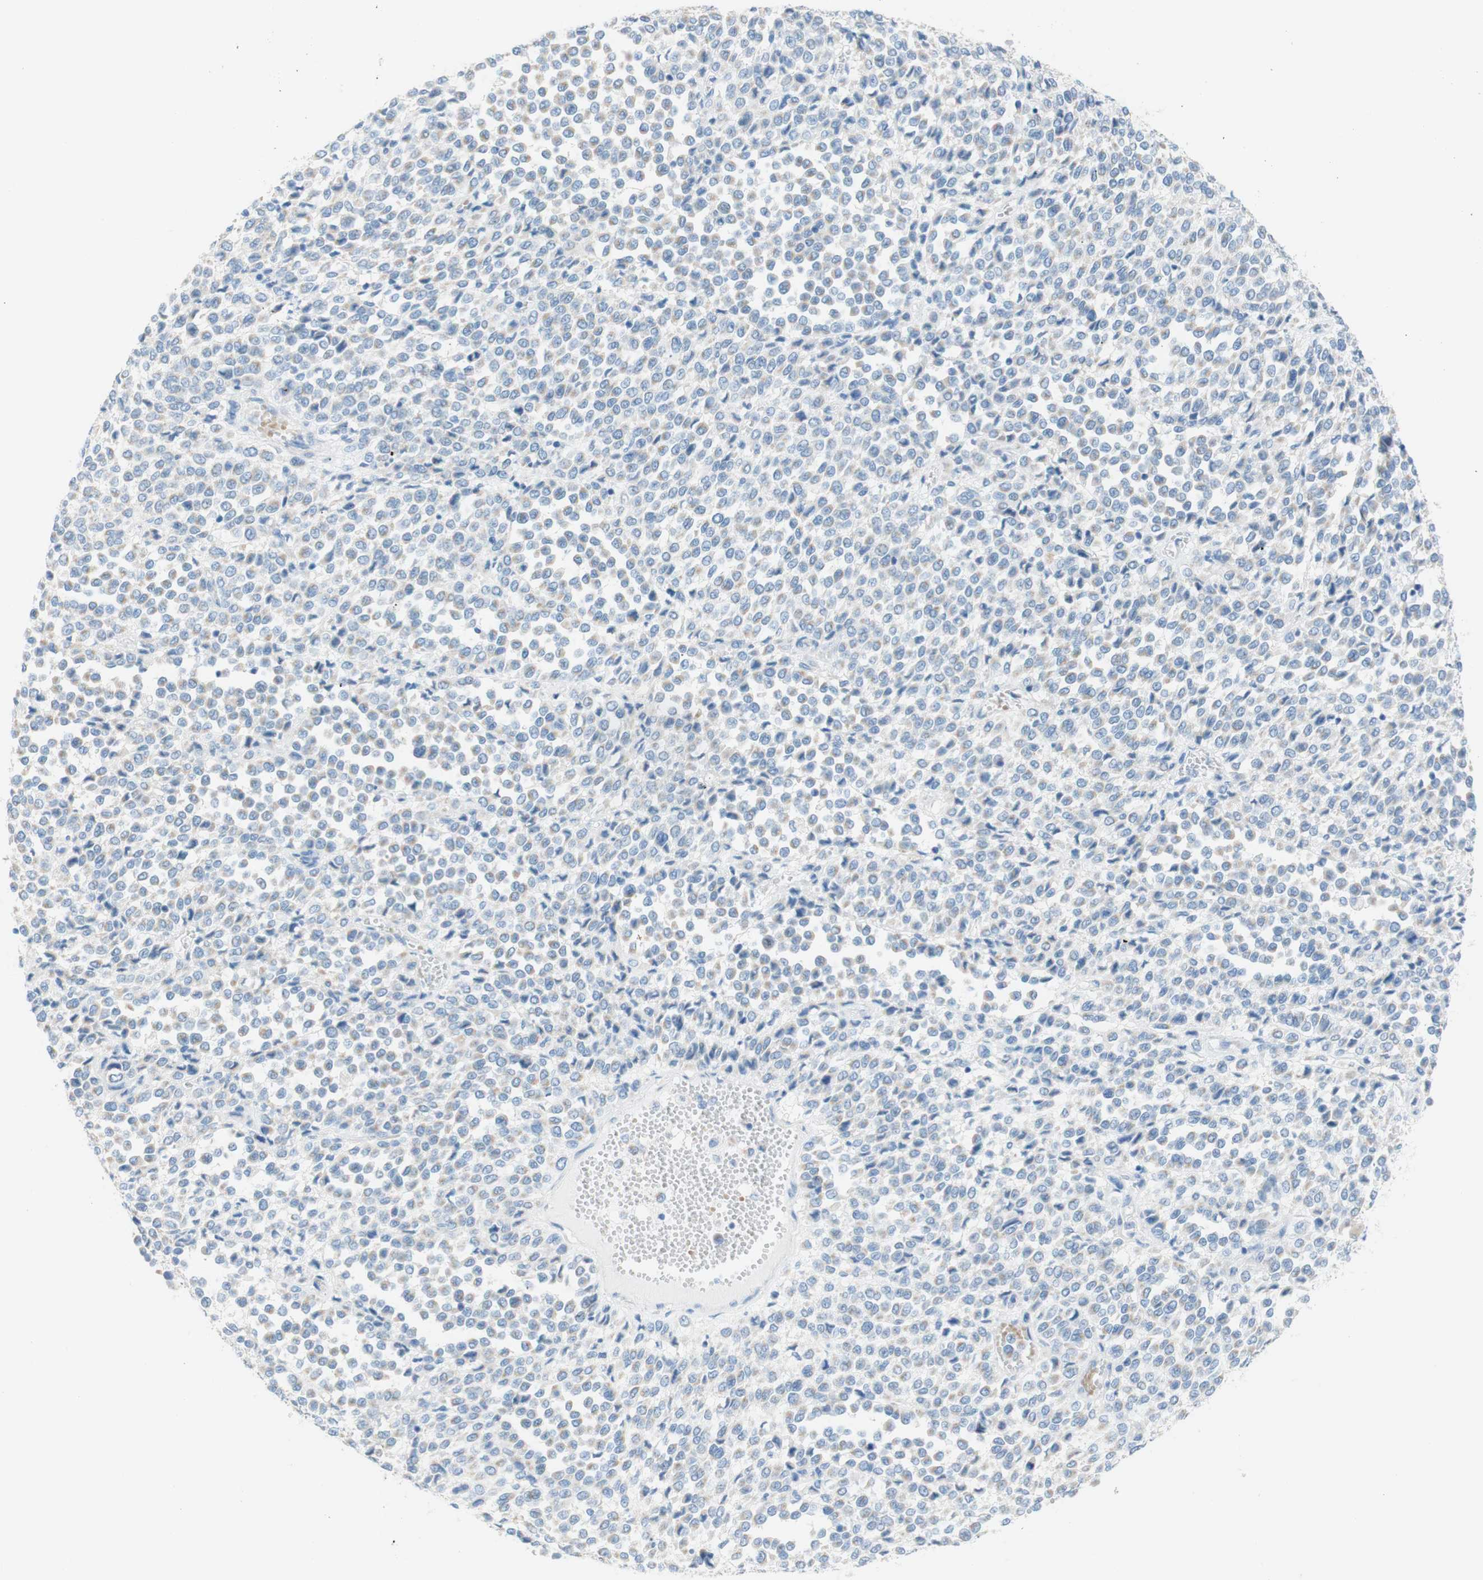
{"staining": {"intensity": "negative", "quantity": "none", "location": "none"}, "tissue": "melanoma", "cell_type": "Tumor cells", "image_type": "cancer", "snomed": [{"axis": "morphology", "description": "Malignant melanoma, Metastatic site"}, {"axis": "topography", "description": "Pancreas"}], "caption": "A high-resolution photomicrograph shows immunohistochemistry (IHC) staining of melanoma, which displays no significant expression in tumor cells.", "gene": "CEACAM1", "patient": {"sex": "female", "age": 30}}